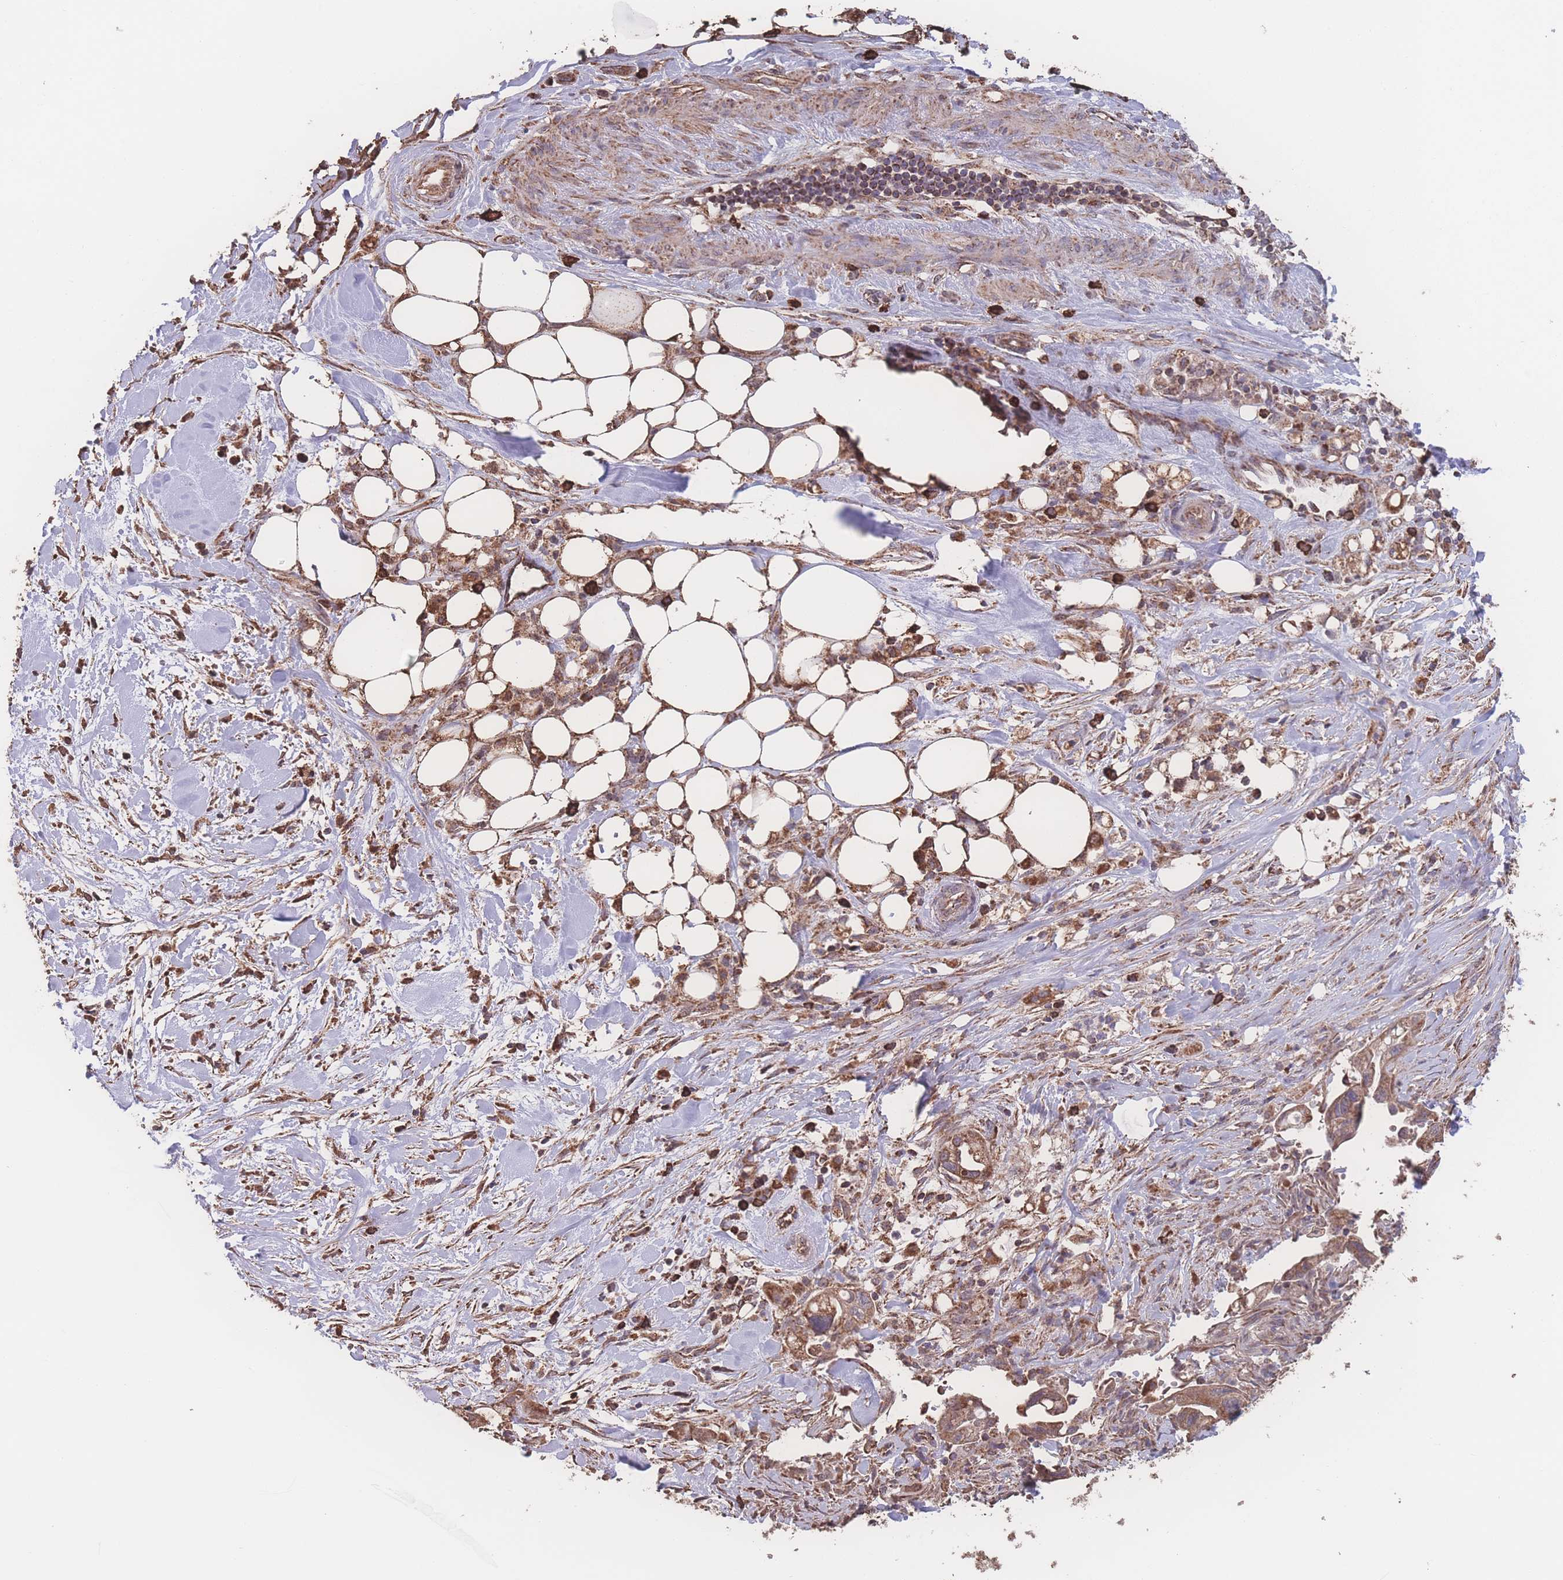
{"staining": {"intensity": "moderate", "quantity": ">75%", "location": "cytoplasmic/membranous"}, "tissue": "pancreatic cancer", "cell_type": "Tumor cells", "image_type": "cancer", "snomed": [{"axis": "morphology", "description": "Adenocarcinoma, NOS"}, {"axis": "topography", "description": "Pancreas"}], "caption": "The micrograph exhibits staining of pancreatic cancer, revealing moderate cytoplasmic/membranous protein staining (brown color) within tumor cells.", "gene": "SGSM3", "patient": {"sex": "male", "age": 44}}